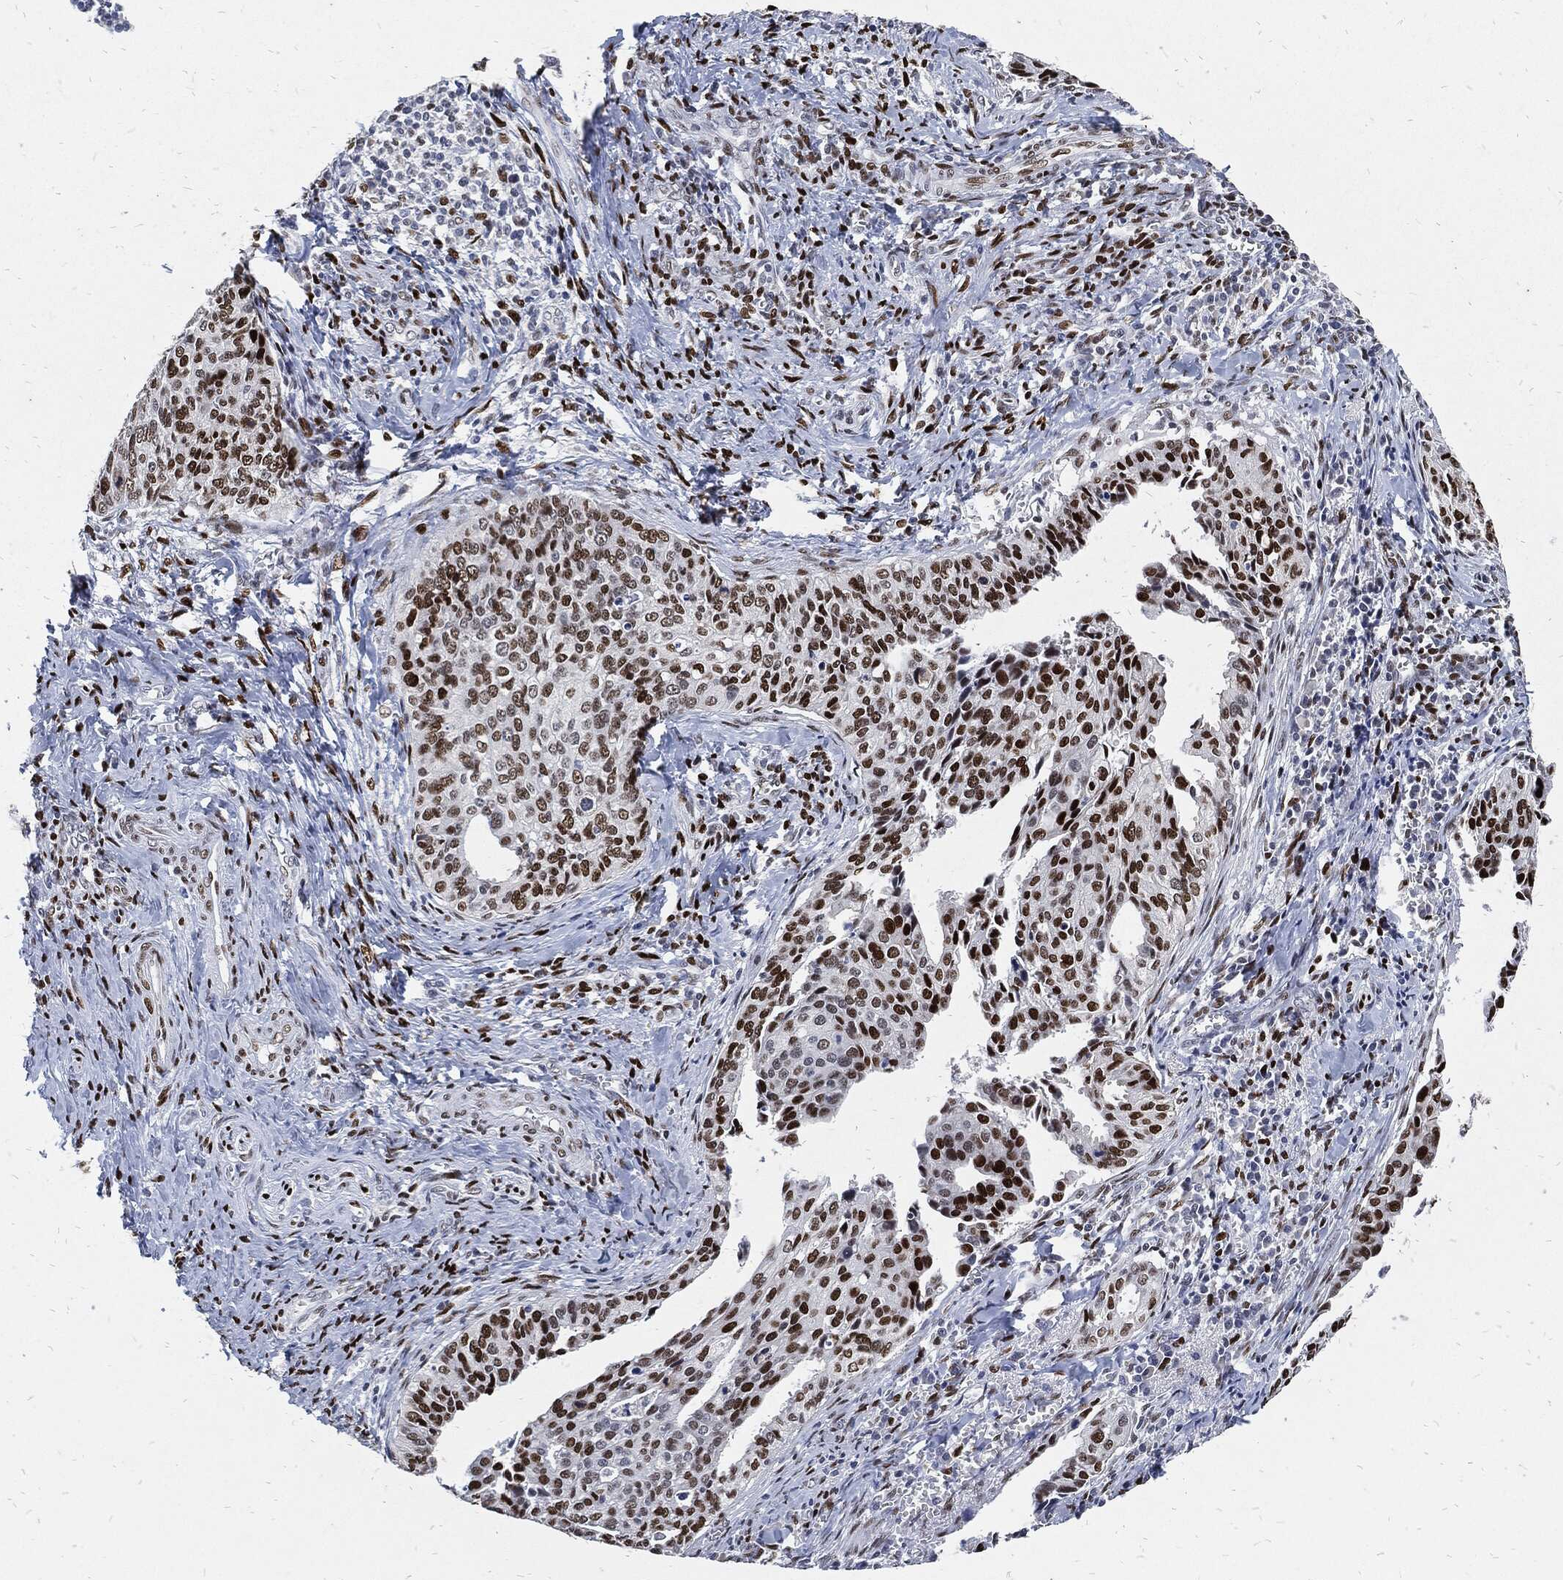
{"staining": {"intensity": "strong", "quantity": ">75%", "location": "nuclear"}, "tissue": "cervical cancer", "cell_type": "Tumor cells", "image_type": "cancer", "snomed": [{"axis": "morphology", "description": "Squamous cell carcinoma, NOS"}, {"axis": "topography", "description": "Cervix"}], "caption": "Cervical squamous cell carcinoma stained with a protein marker reveals strong staining in tumor cells.", "gene": "JUN", "patient": {"sex": "female", "age": 29}}